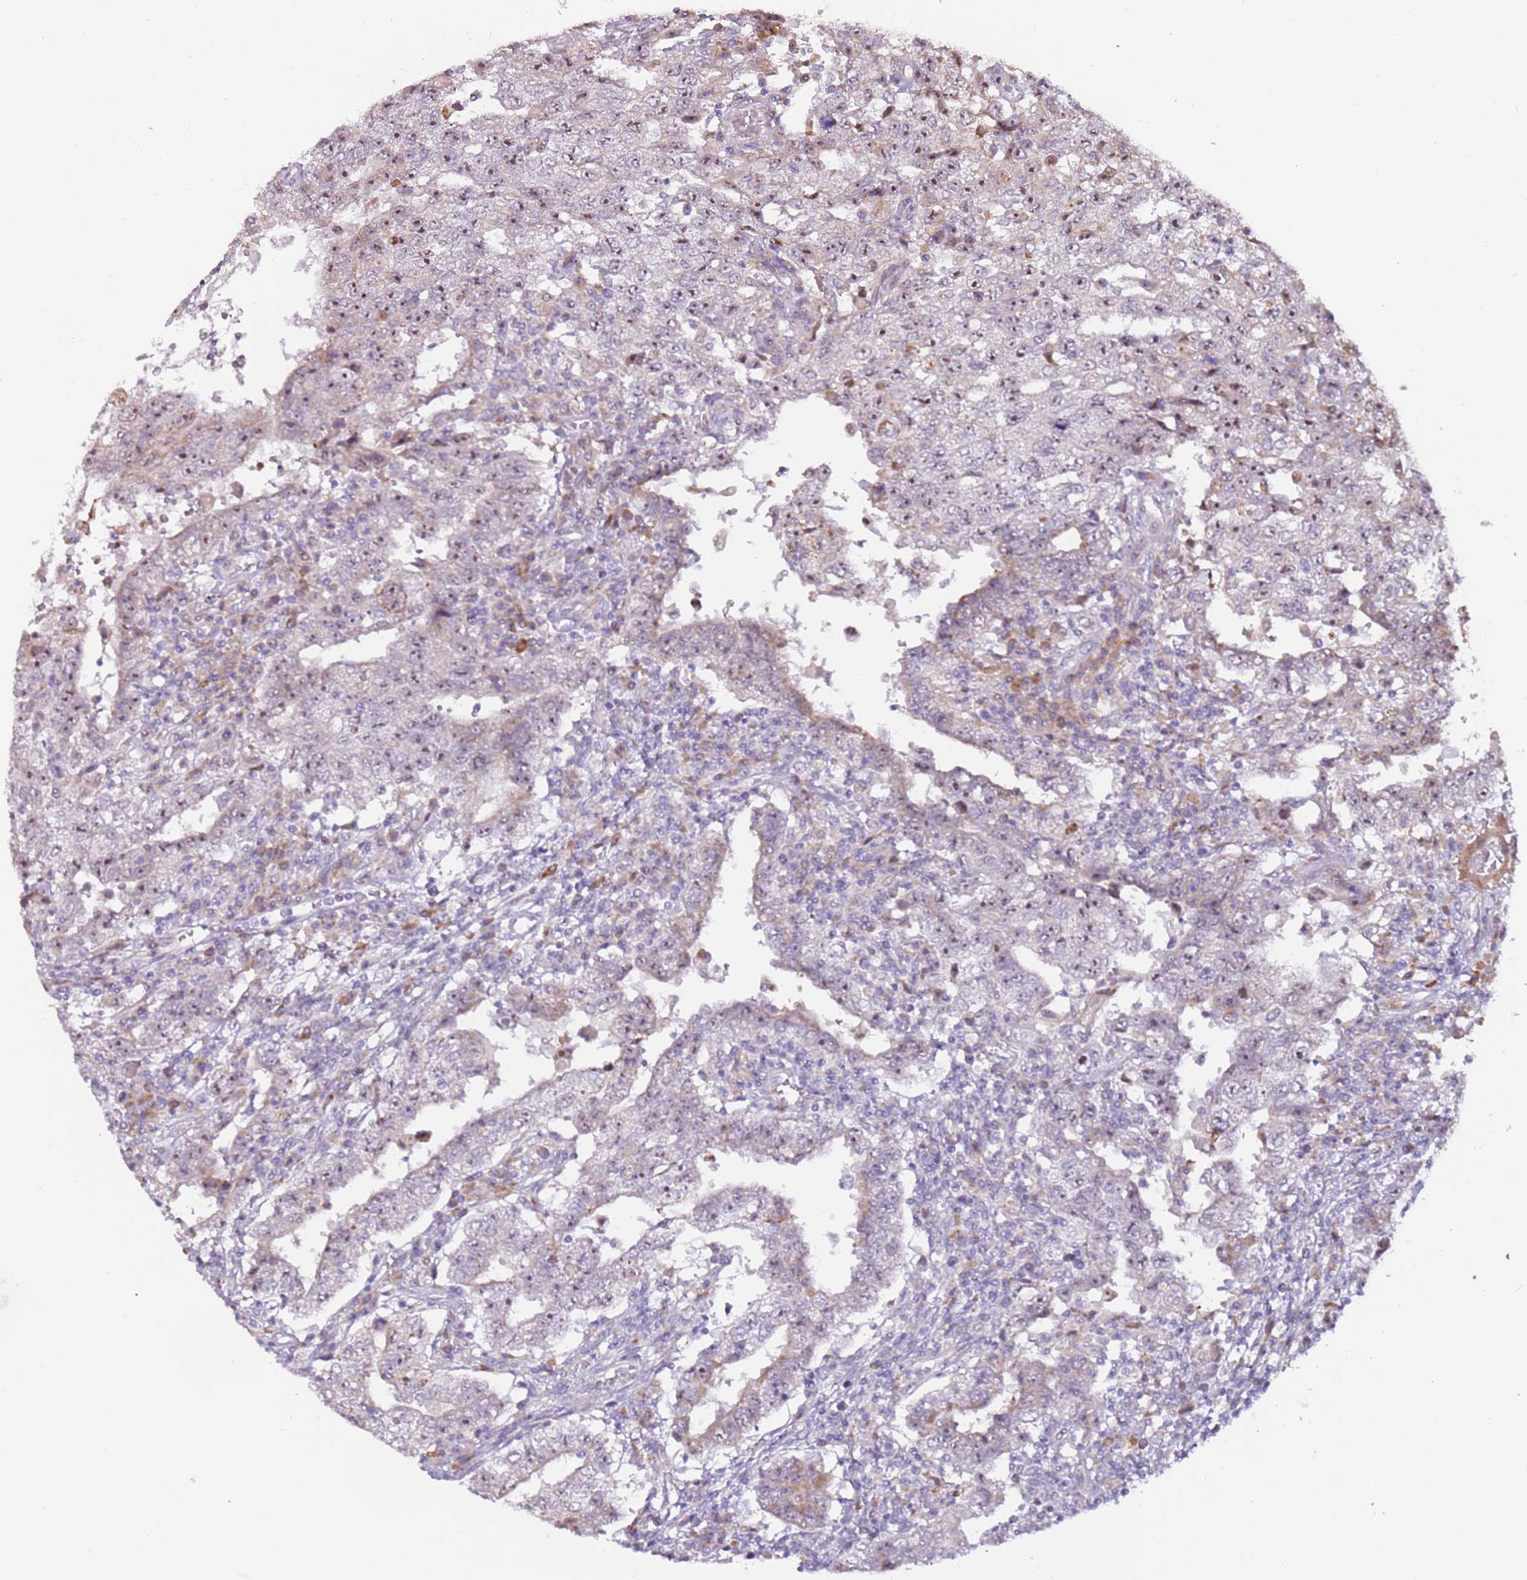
{"staining": {"intensity": "moderate", "quantity": ">75%", "location": "nuclear"}, "tissue": "testis cancer", "cell_type": "Tumor cells", "image_type": "cancer", "snomed": [{"axis": "morphology", "description": "Carcinoma, Embryonal, NOS"}, {"axis": "topography", "description": "Testis"}], "caption": "The photomicrograph displays staining of testis cancer (embryonal carcinoma), revealing moderate nuclear protein staining (brown color) within tumor cells.", "gene": "UCMA", "patient": {"sex": "male", "age": 26}}